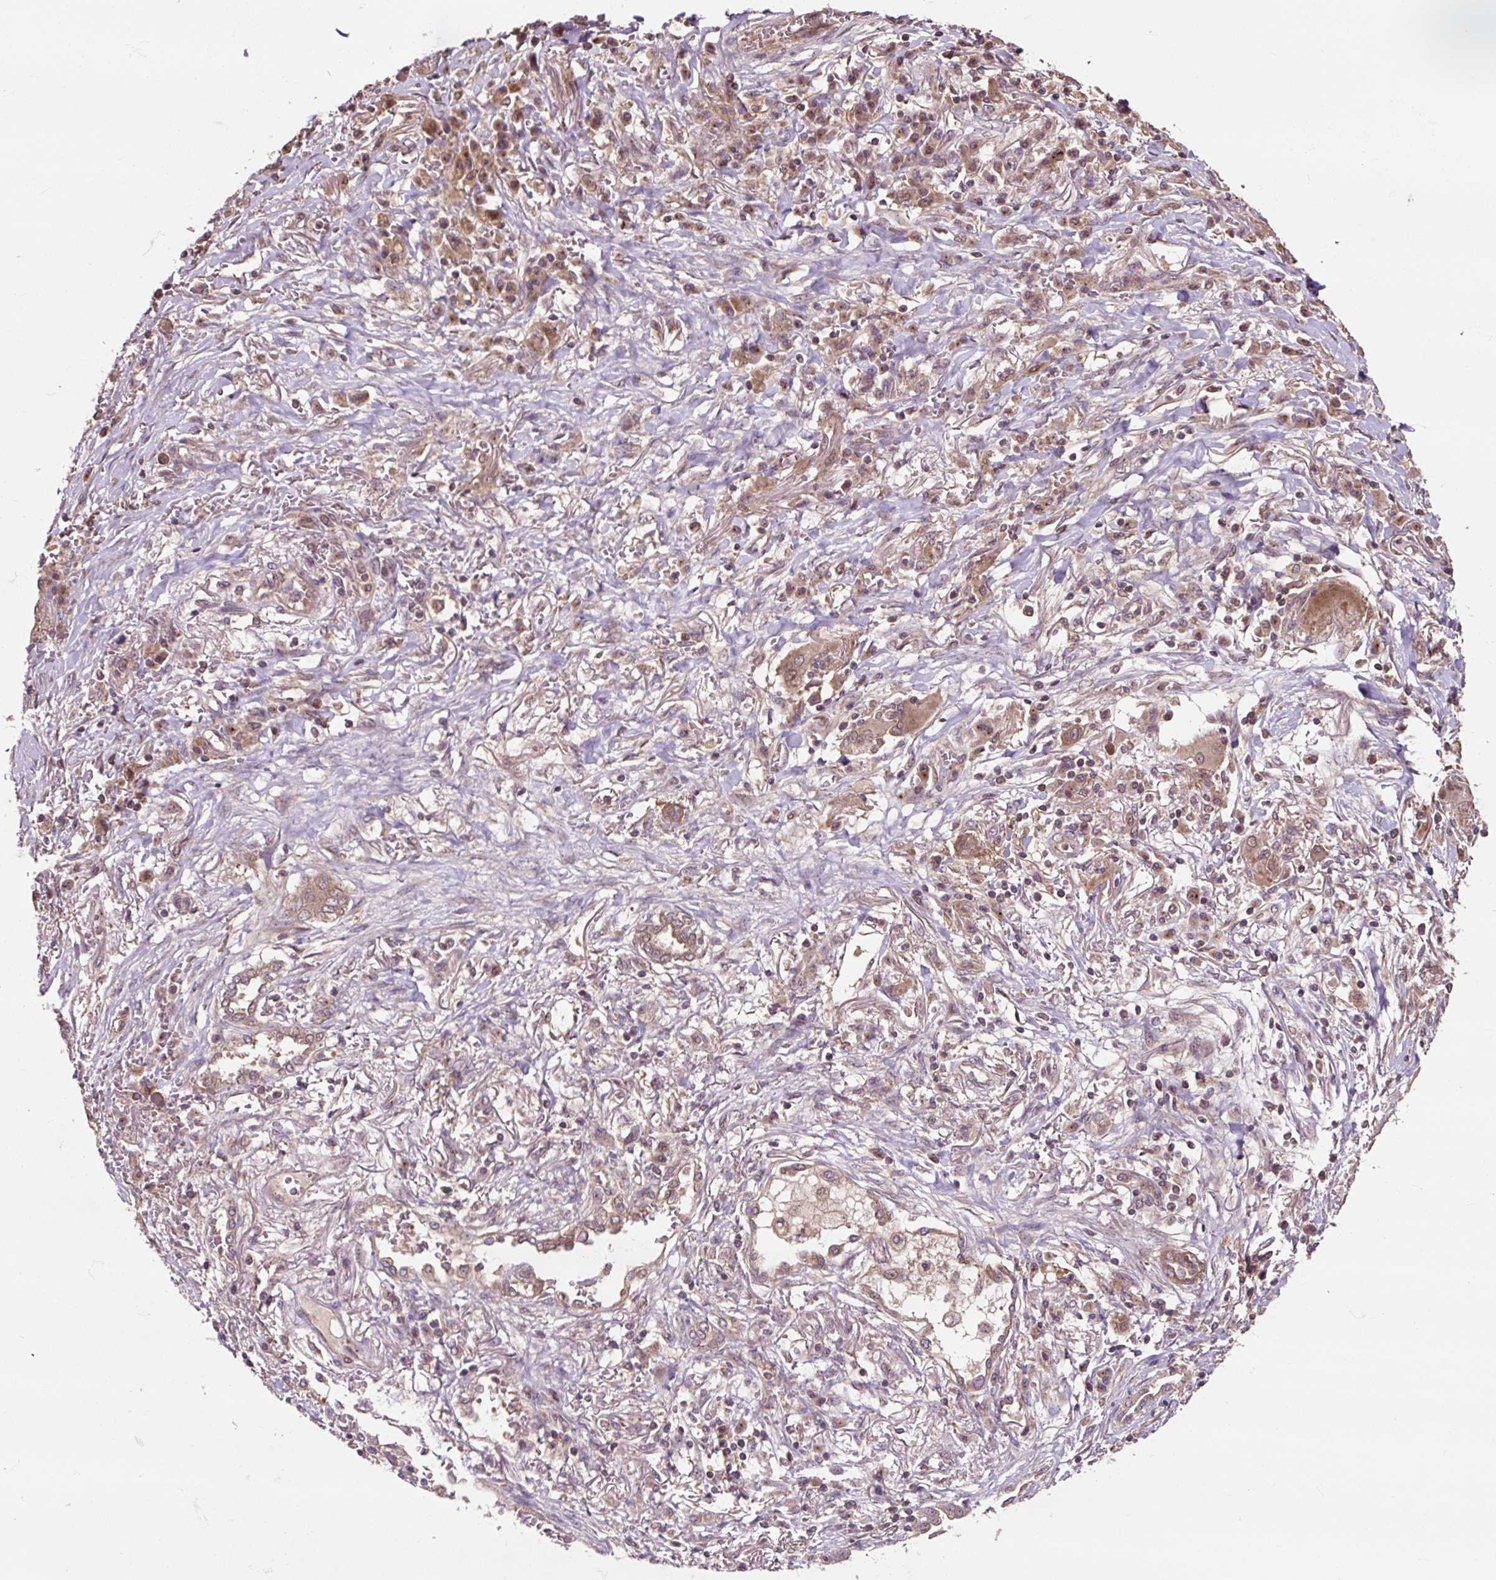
{"staining": {"intensity": "moderate", "quantity": ">75%", "location": "cytoplasmic/membranous,nuclear"}, "tissue": "lung cancer", "cell_type": "Tumor cells", "image_type": "cancer", "snomed": [{"axis": "morphology", "description": "Squamous cell carcinoma, NOS"}, {"axis": "topography", "description": "Lung"}], "caption": "Human lung cancer (squamous cell carcinoma) stained with a brown dye reveals moderate cytoplasmic/membranous and nuclear positive staining in approximately >75% of tumor cells.", "gene": "MMS19", "patient": {"sex": "male", "age": 61}}